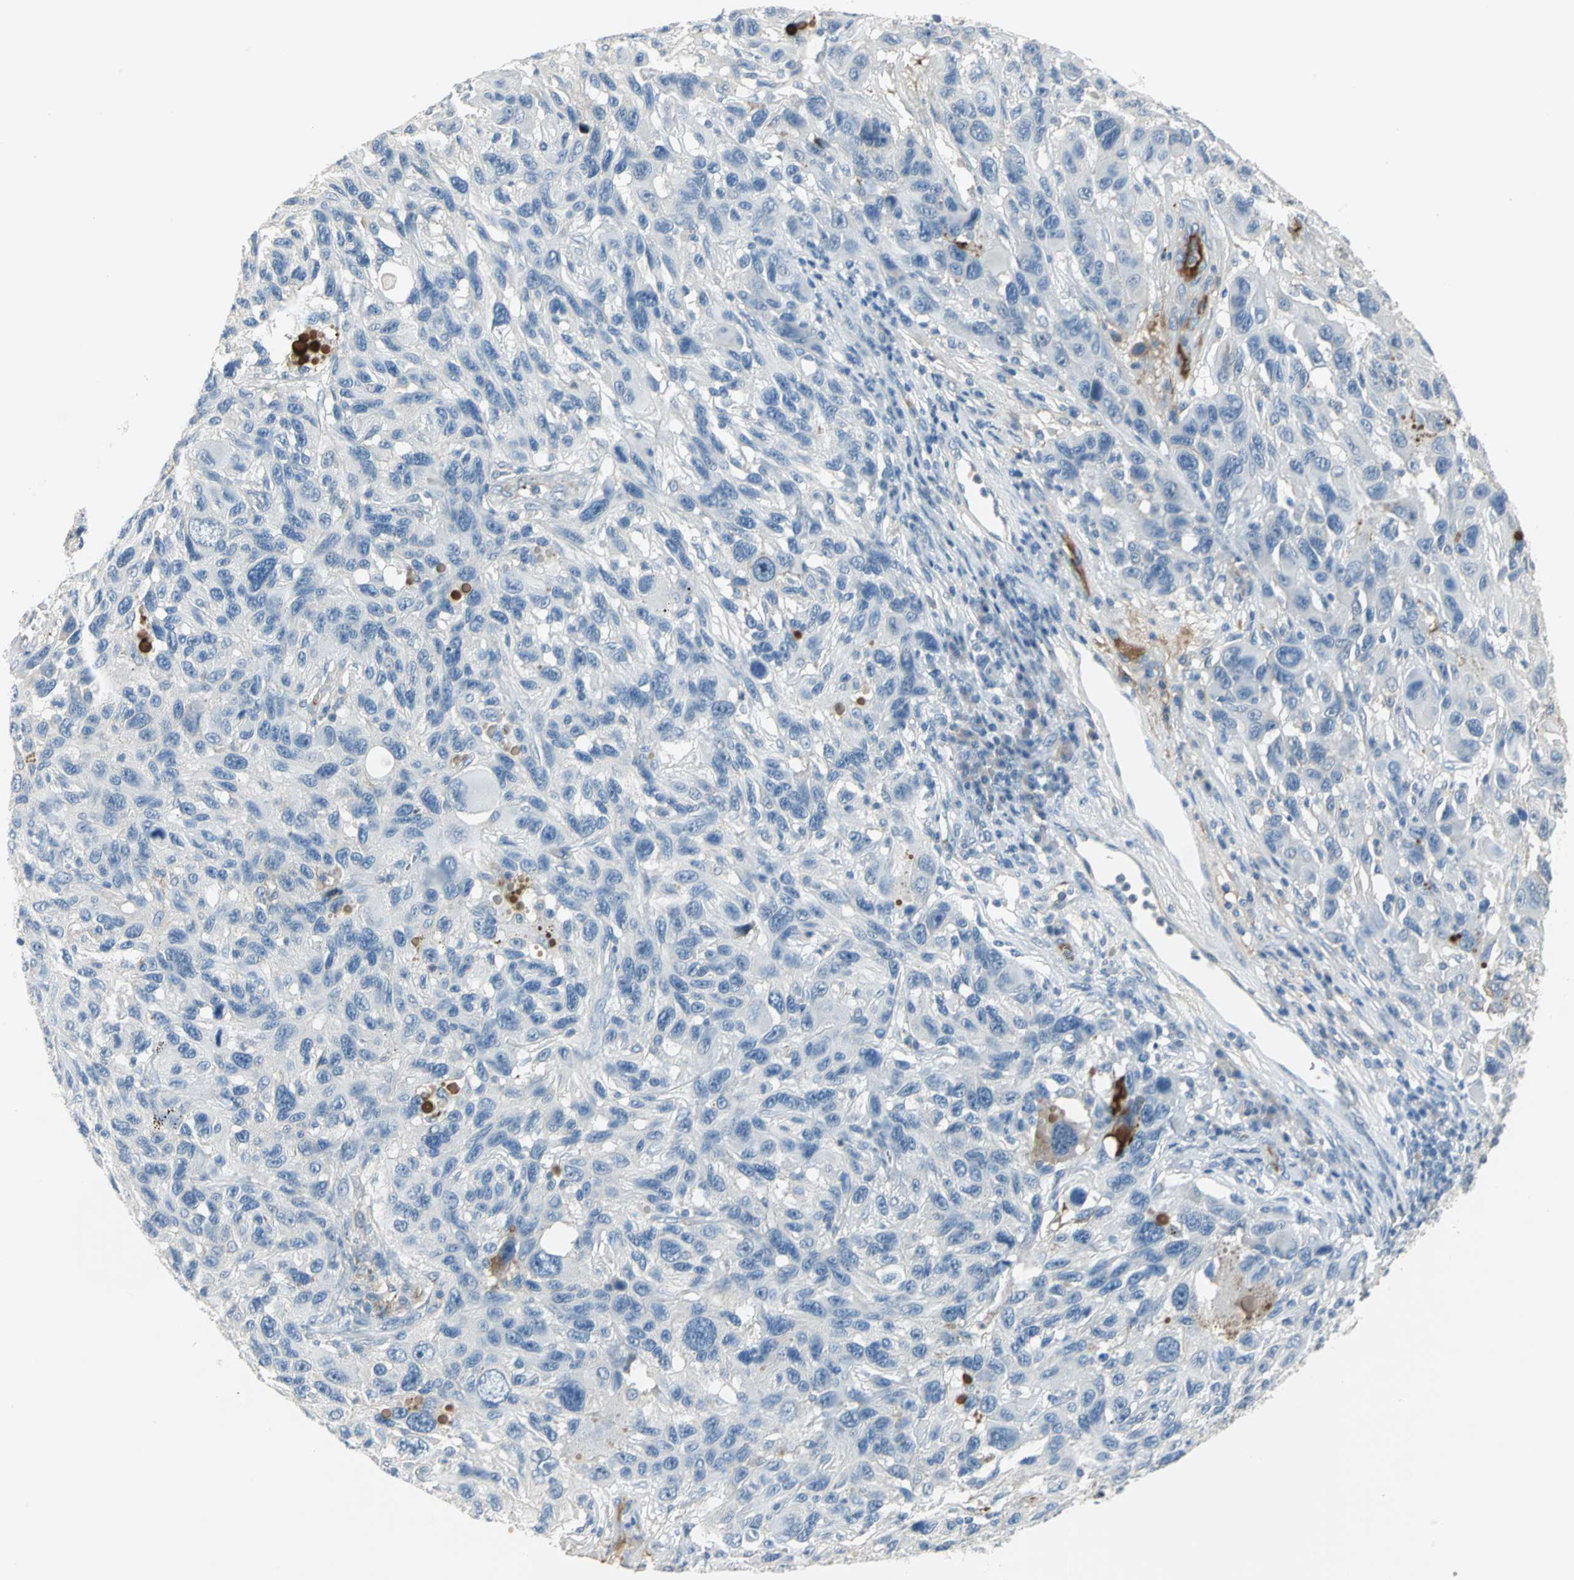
{"staining": {"intensity": "negative", "quantity": "none", "location": "none"}, "tissue": "melanoma", "cell_type": "Tumor cells", "image_type": "cancer", "snomed": [{"axis": "morphology", "description": "Malignant melanoma, NOS"}, {"axis": "topography", "description": "Skin"}], "caption": "High magnification brightfield microscopy of malignant melanoma stained with DAB (3,3'-diaminobenzidine) (brown) and counterstained with hematoxylin (blue): tumor cells show no significant staining.", "gene": "ZIC1", "patient": {"sex": "male", "age": 53}}